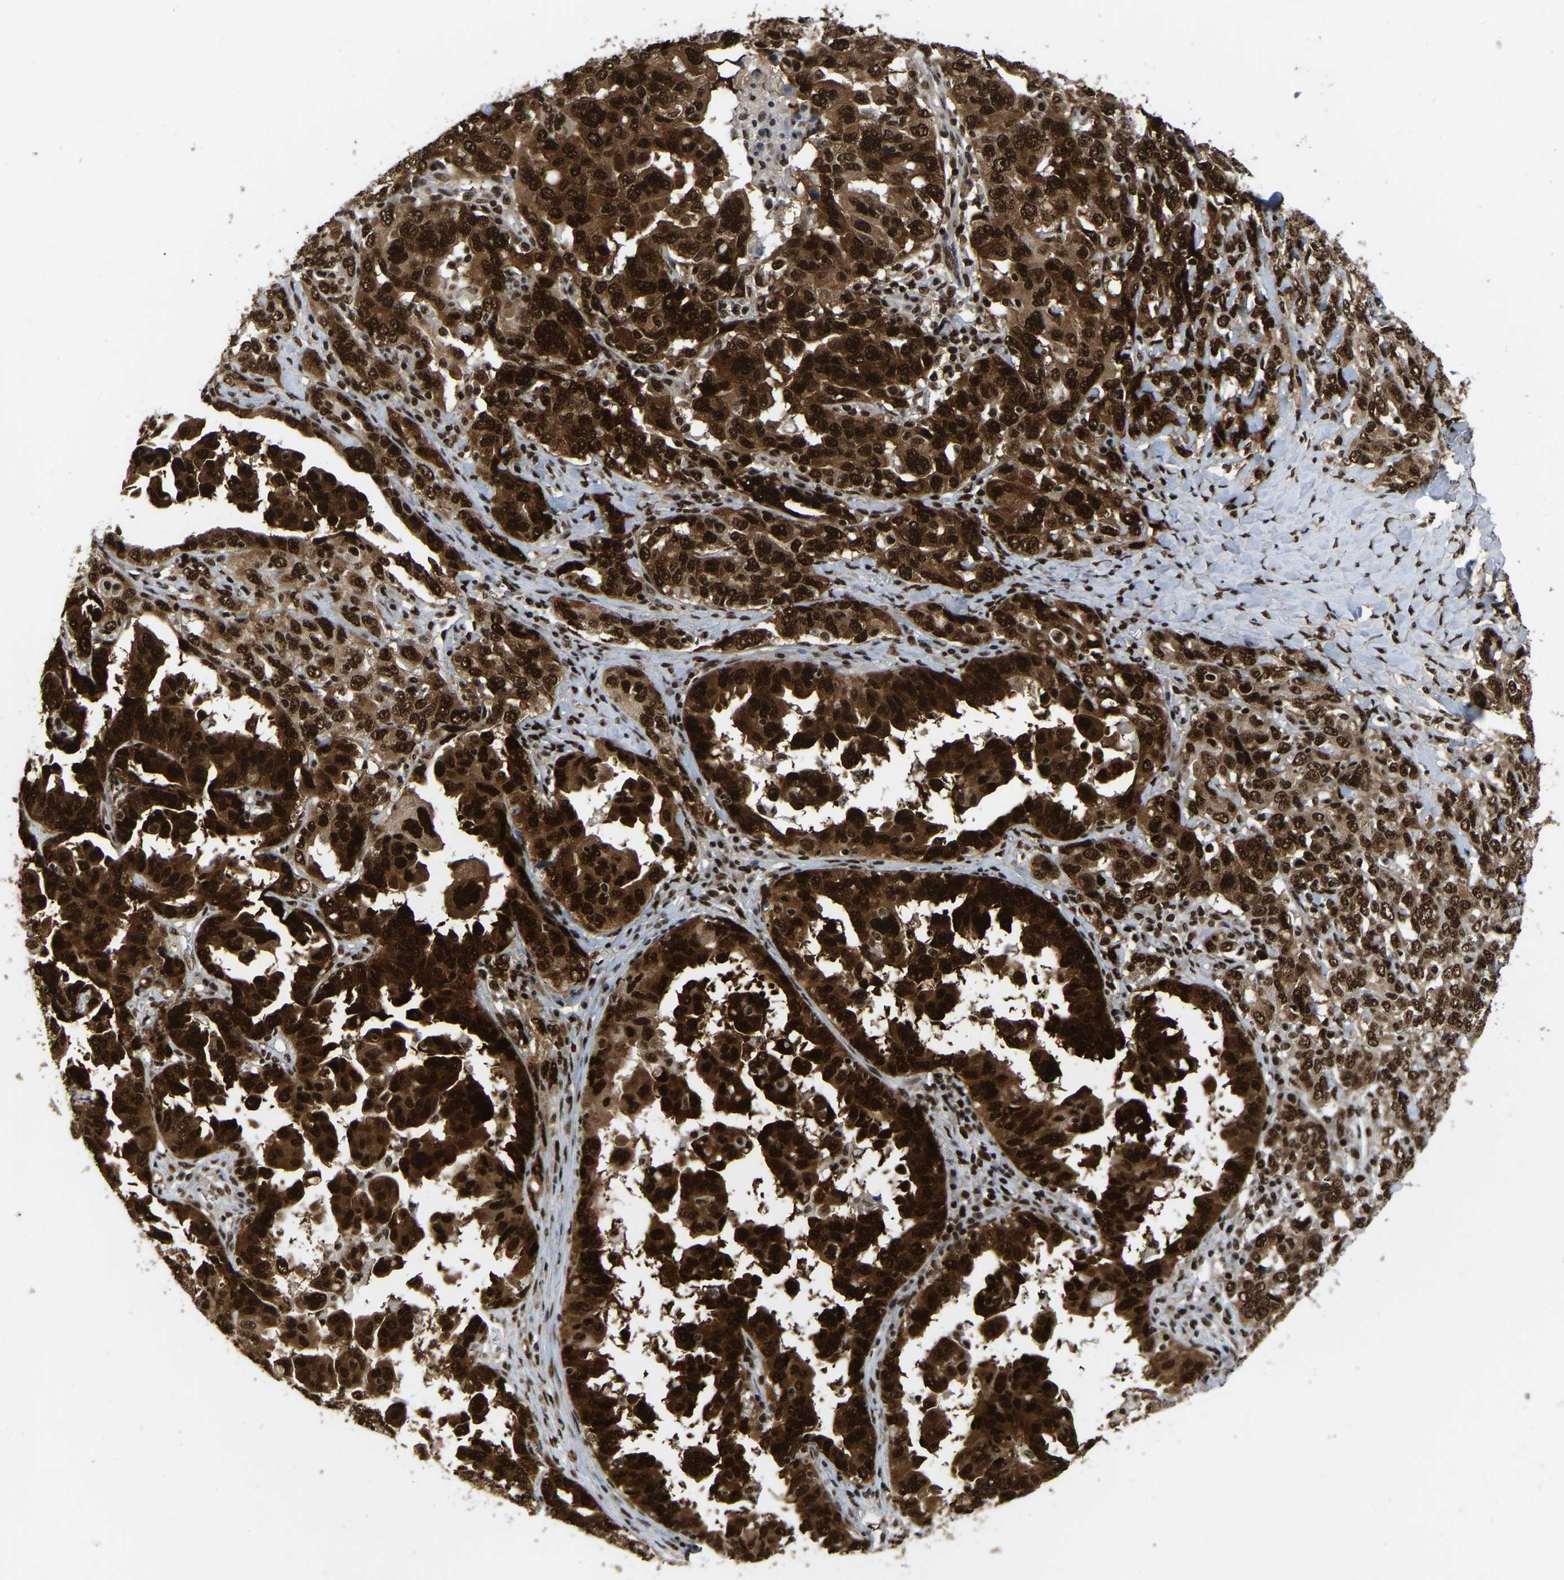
{"staining": {"intensity": "strong", "quantity": ">75%", "location": "cytoplasmic/membranous,nuclear"}, "tissue": "ovarian cancer", "cell_type": "Tumor cells", "image_type": "cancer", "snomed": [{"axis": "morphology", "description": "Carcinoma, endometroid"}, {"axis": "topography", "description": "Ovary"}], "caption": "Ovarian endometroid carcinoma tissue displays strong cytoplasmic/membranous and nuclear staining in about >75% of tumor cells", "gene": "TBL1XR1", "patient": {"sex": "female", "age": 62}}